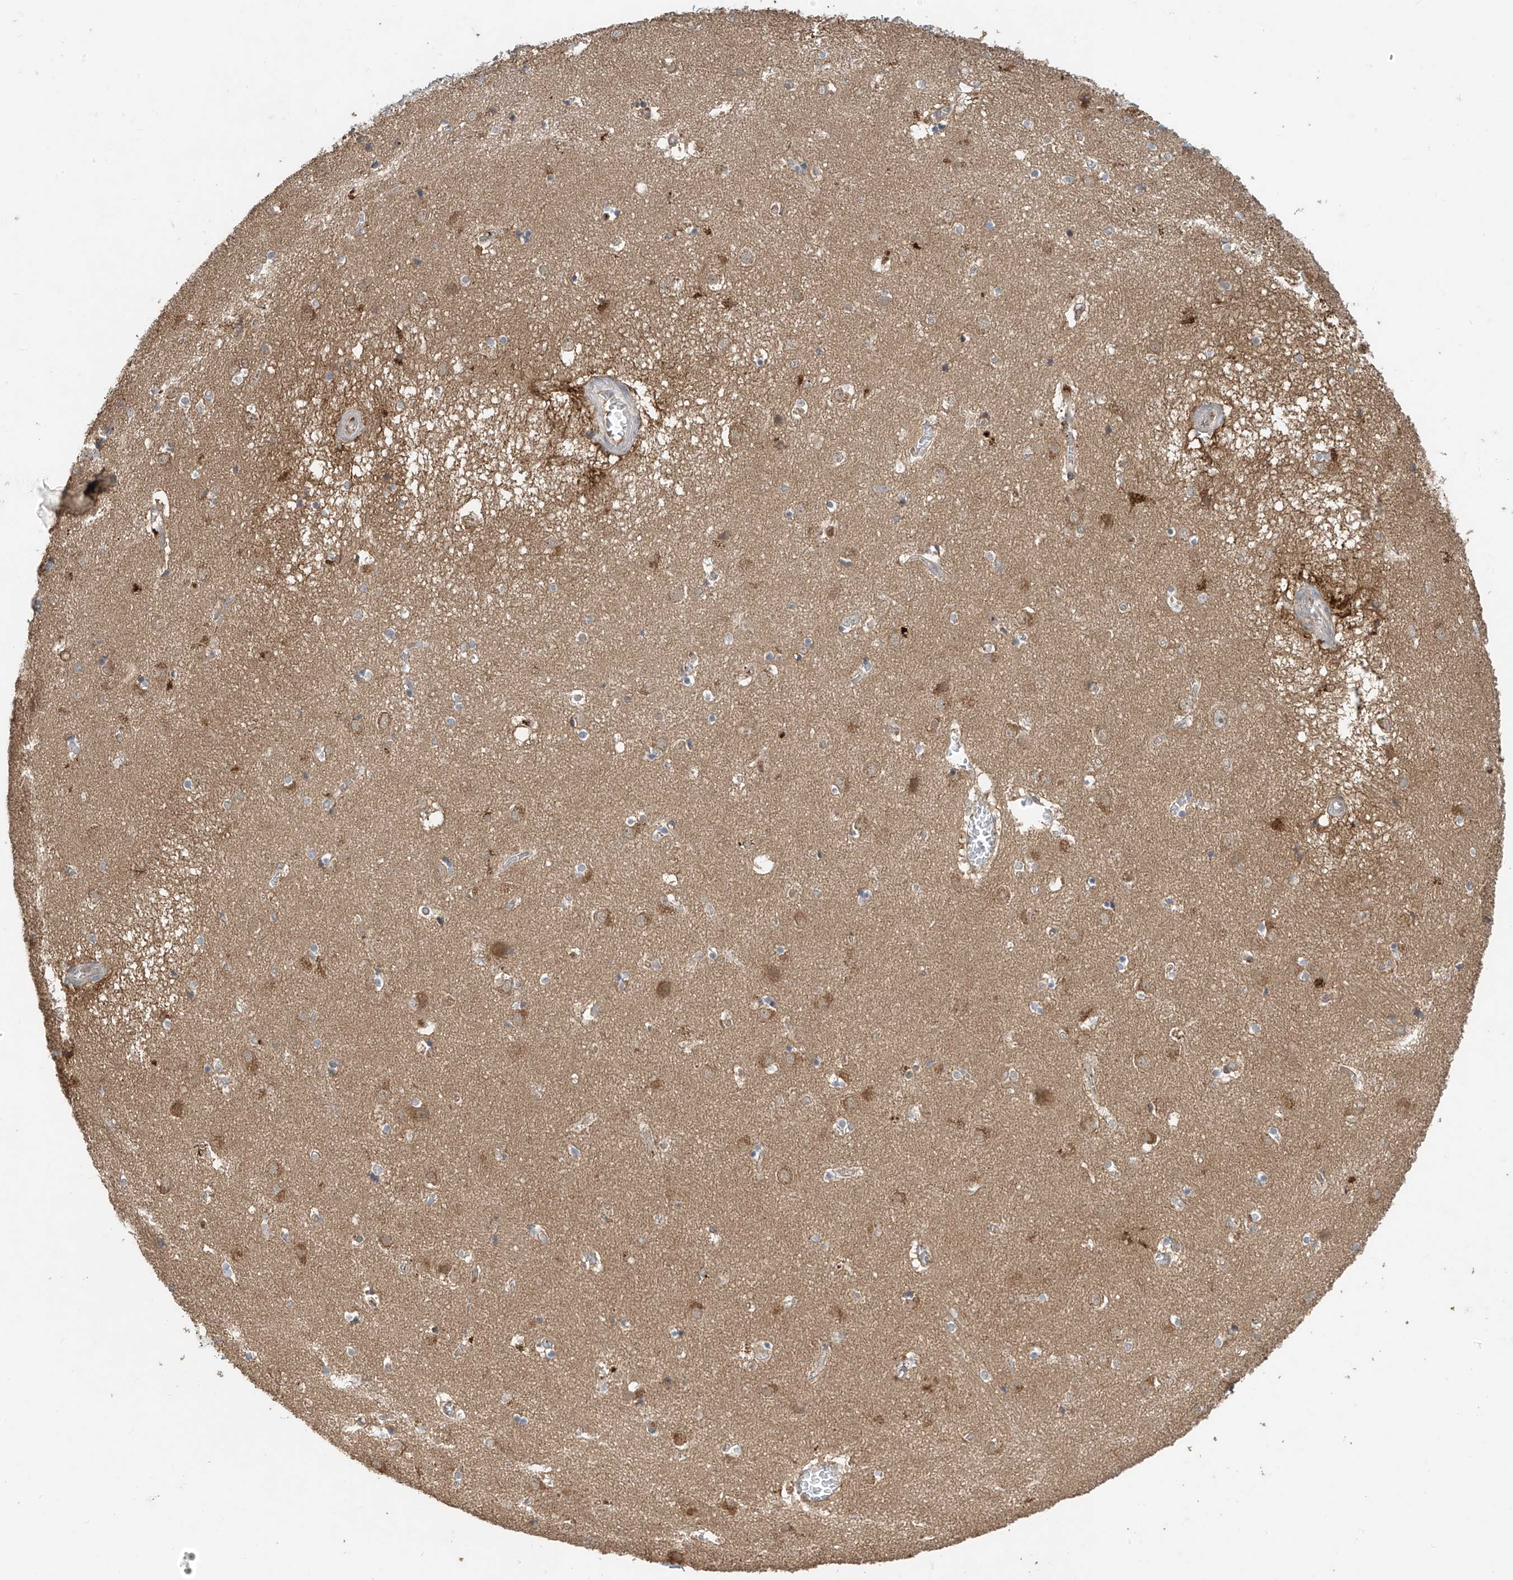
{"staining": {"intensity": "negative", "quantity": "none", "location": "none"}, "tissue": "caudate", "cell_type": "Glial cells", "image_type": "normal", "snomed": [{"axis": "morphology", "description": "Normal tissue, NOS"}, {"axis": "topography", "description": "Lateral ventricle wall"}], "caption": "A micrograph of human caudate is negative for staining in glial cells. (IHC, brightfield microscopy, high magnification).", "gene": "CACNA2D4", "patient": {"sex": "male", "age": 70}}